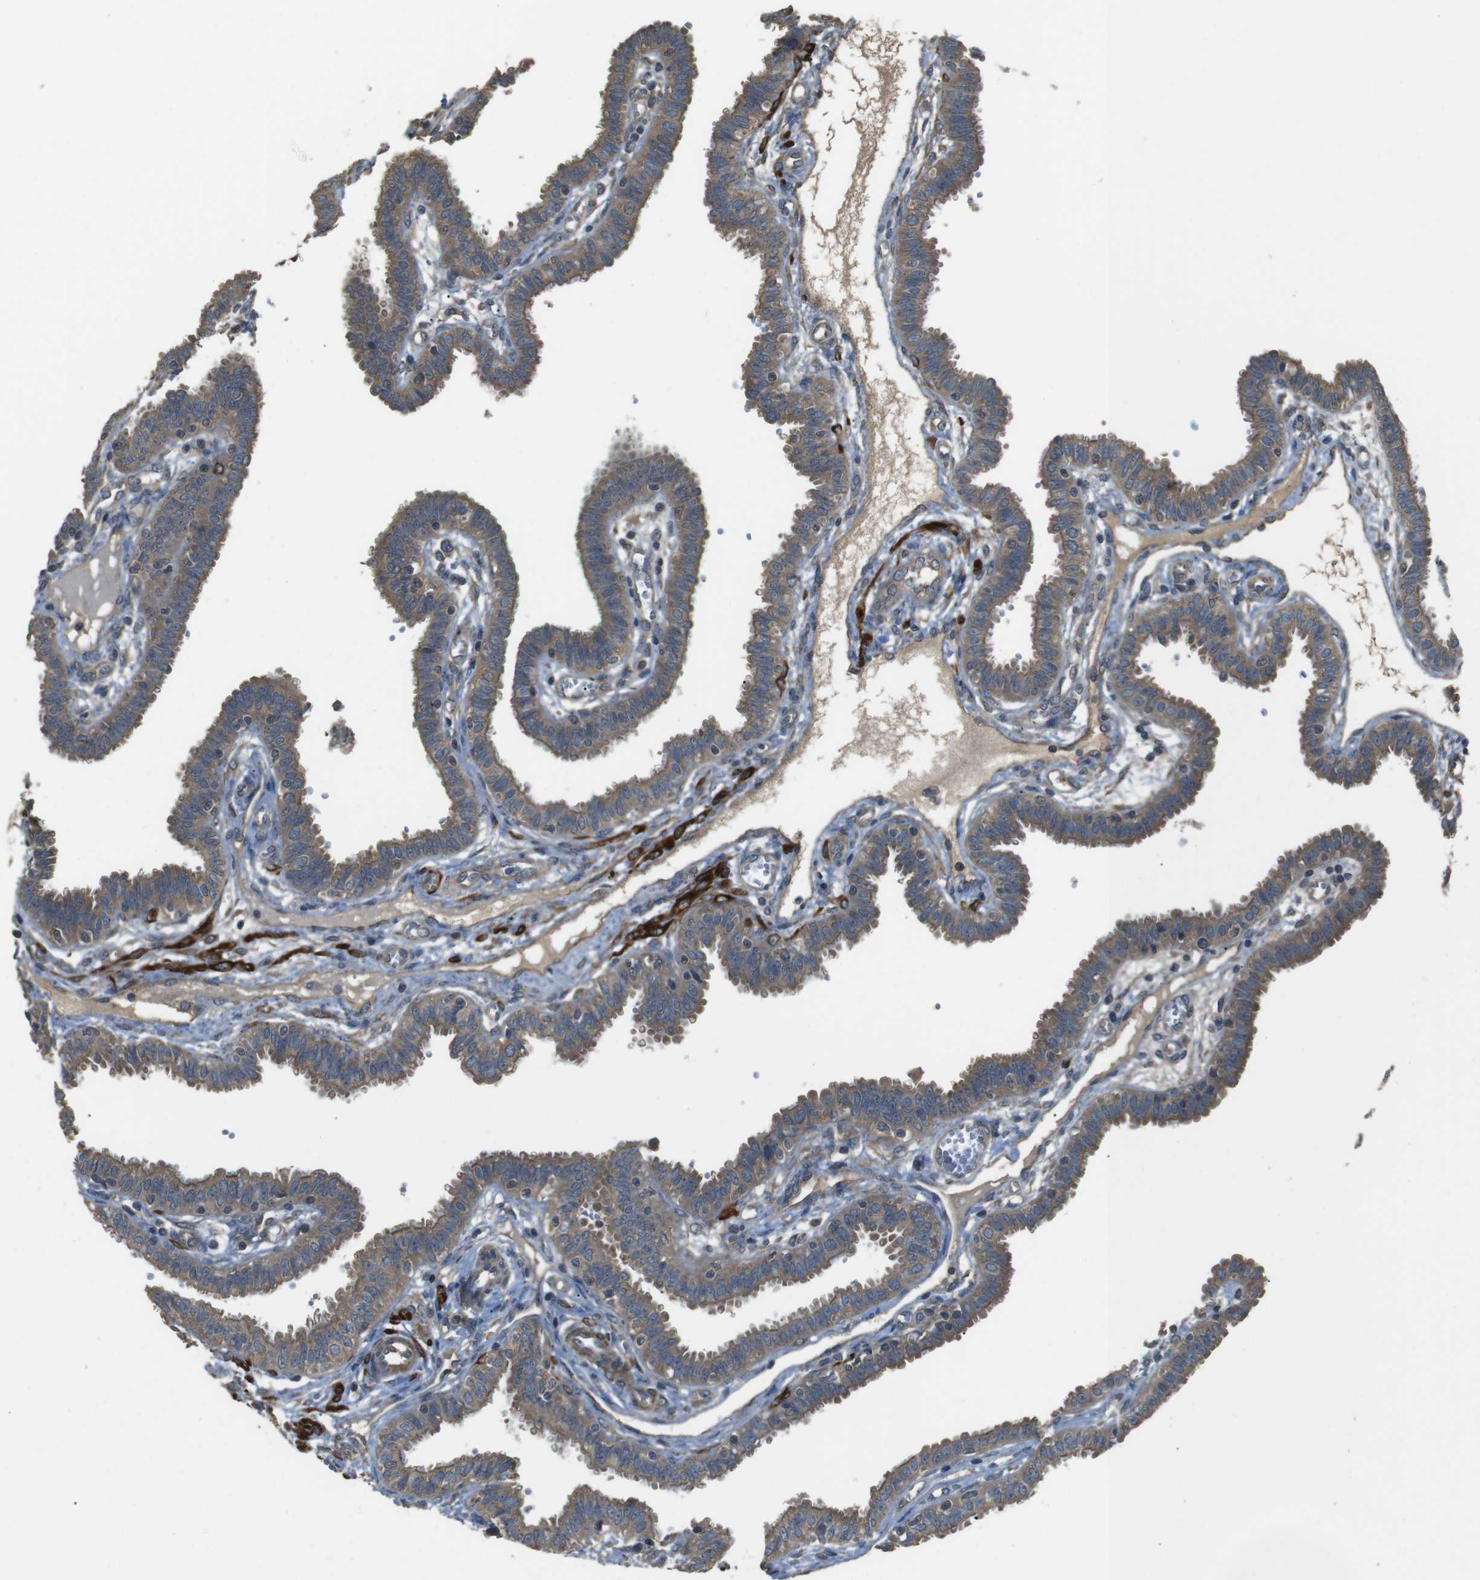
{"staining": {"intensity": "moderate", "quantity": ">75%", "location": "cytoplasmic/membranous"}, "tissue": "fallopian tube", "cell_type": "Glandular cells", "image_type": "normal", "snomed": [{"axis": "morphology", "description": "Normal tissue, NOS"}, {"axis": "topography", "description": "Fallopian tube"}], "caption": "This histopathology image demonstrates immunohistochemistry (IHC) staining of normal human fallopian tube, with medium moderate cytoplasmic/membranous positivity in about >75% of glandular cells.", "gene": "FUT2", "patient": {"sex": "female", "age": 32}}